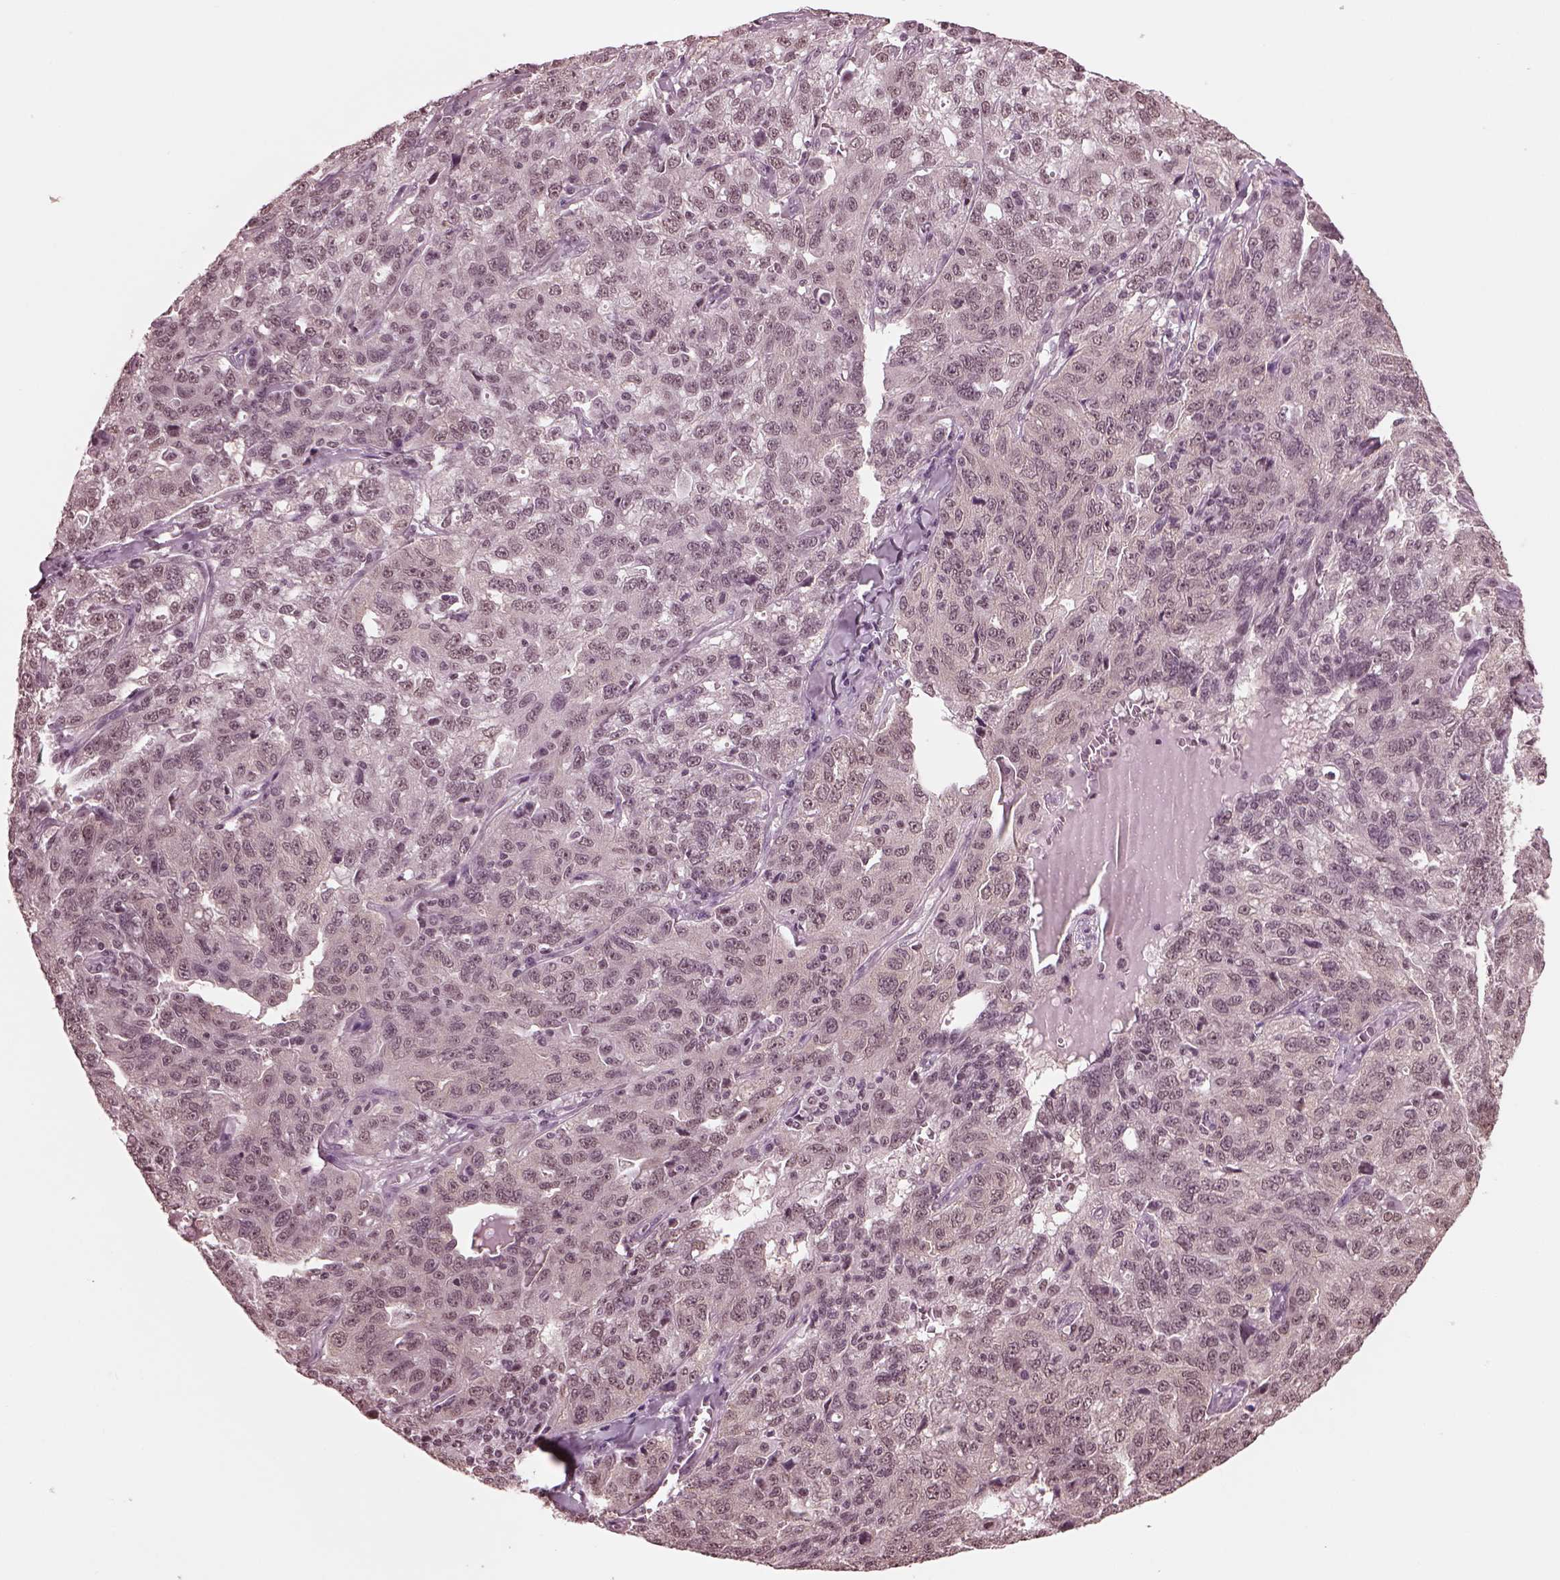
{"staining": {"intensity": "negative", "quantity": "none", "location": "none"}, "tissue": "ovarian cancer", "cell_type": "Tumor cells", "image_type": "cancer", "snomed": [{"axis": "morphology", "description": "Cystadenocarcinoma, serous, NOS"}, {"axis": "topography", "description": "Ovary"}], "caption": "Human ovarian serous cystadenocarcinoma stained for a protein using immunohistochemistry (IHC) displays no positivity in tumor cells.", "gene": "RUVBL2", "patient": {"sex": "female", "age": 71}}